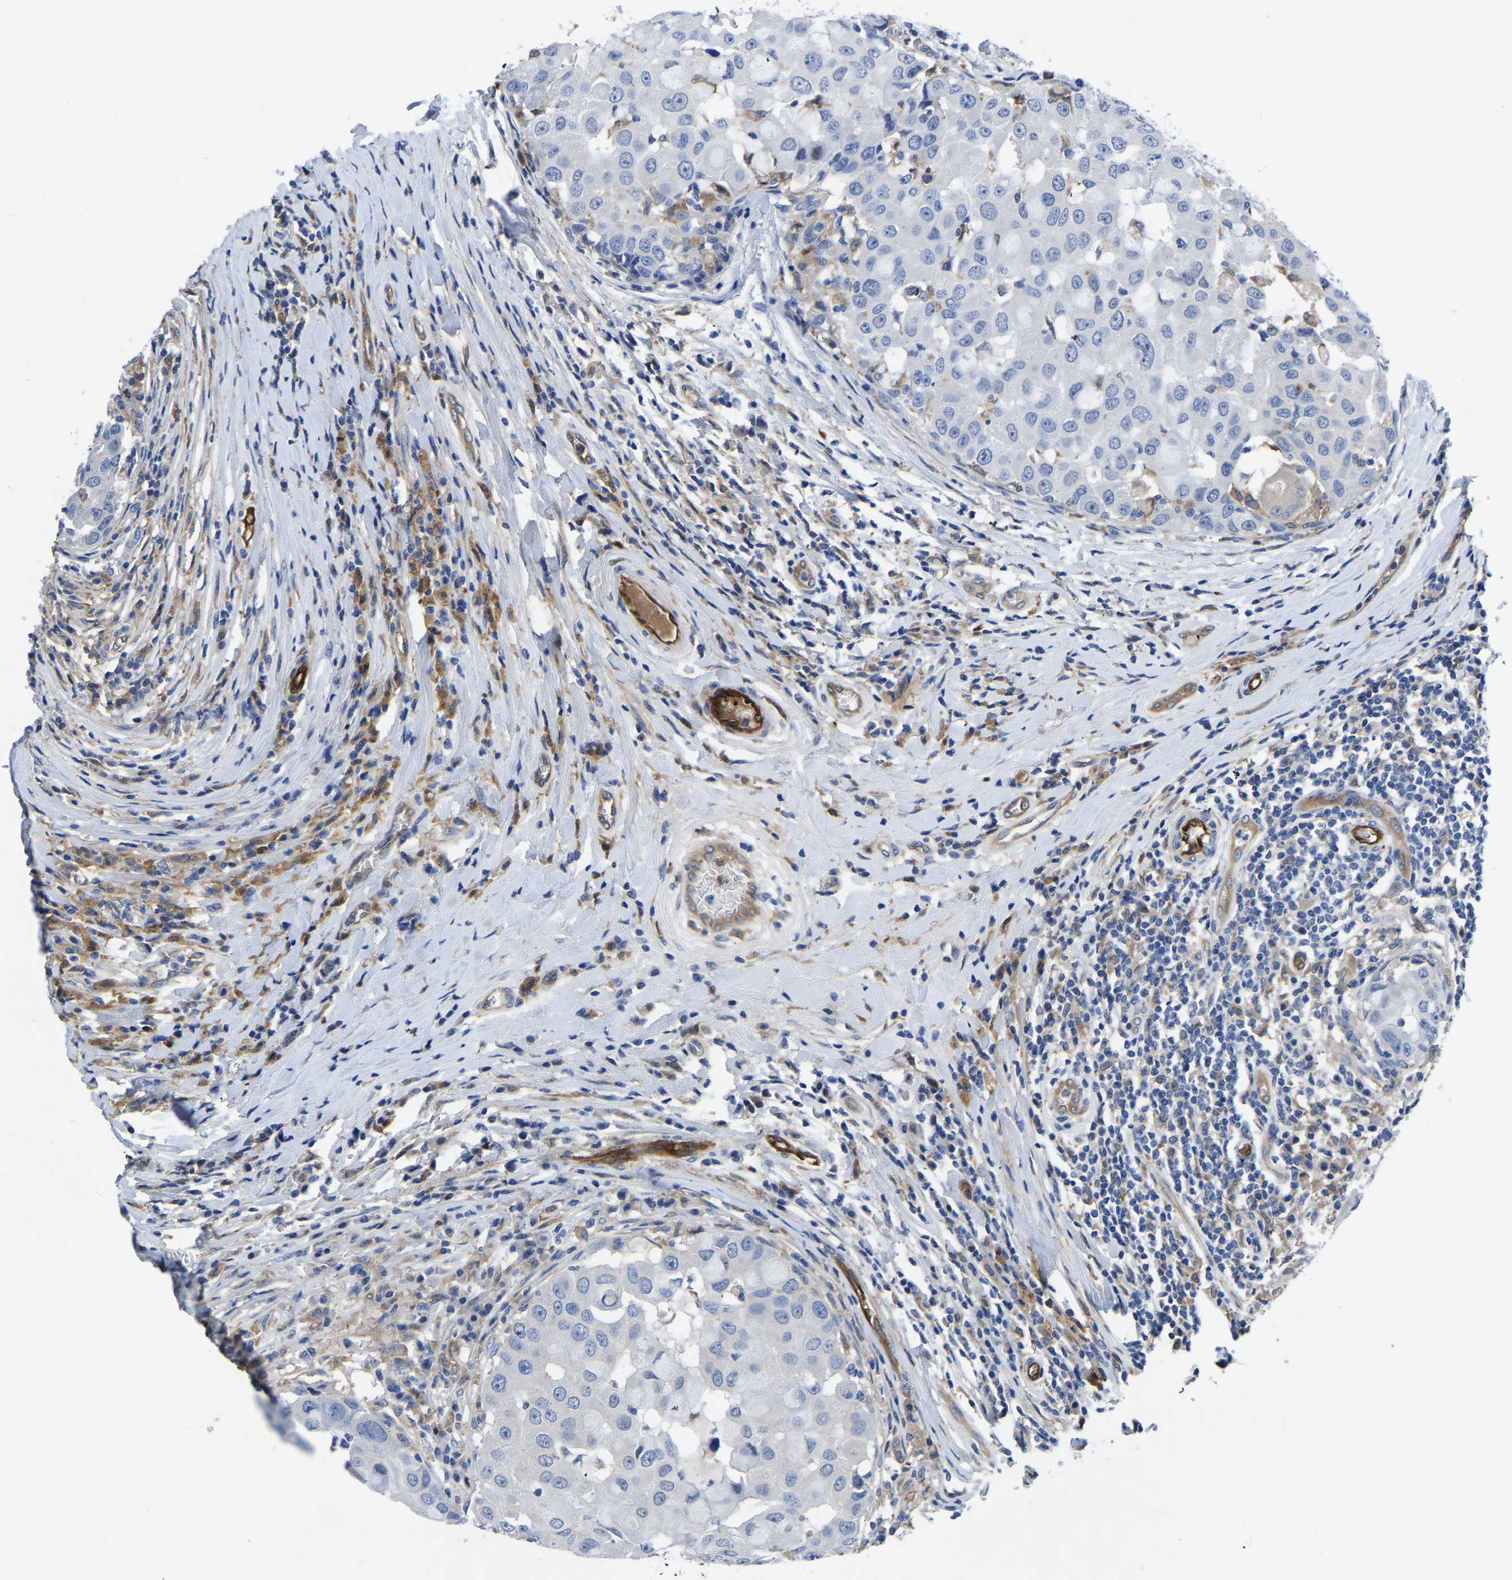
{"staining": {"intensity": "negative", "quantity": "none", "location": "none"}, "tissue": "breast cancer", "cell_type": "Tumor cells", "image_type": "cancer", "snomed": [{"axis": "morphology", "description": "Duct carcinoma"}, {"axis": "topography", "description": "Breast"}], "caption": "There is no significant positivity in tumor cells of breast cancer. The staining was performed using DAB to visualize the protein expression in brown, while the nuclei were stained in blue with hematoxylin (Magnification: 20x).", "gene": "ATG2B", "patient": {"sex": "female", "age": 27}}